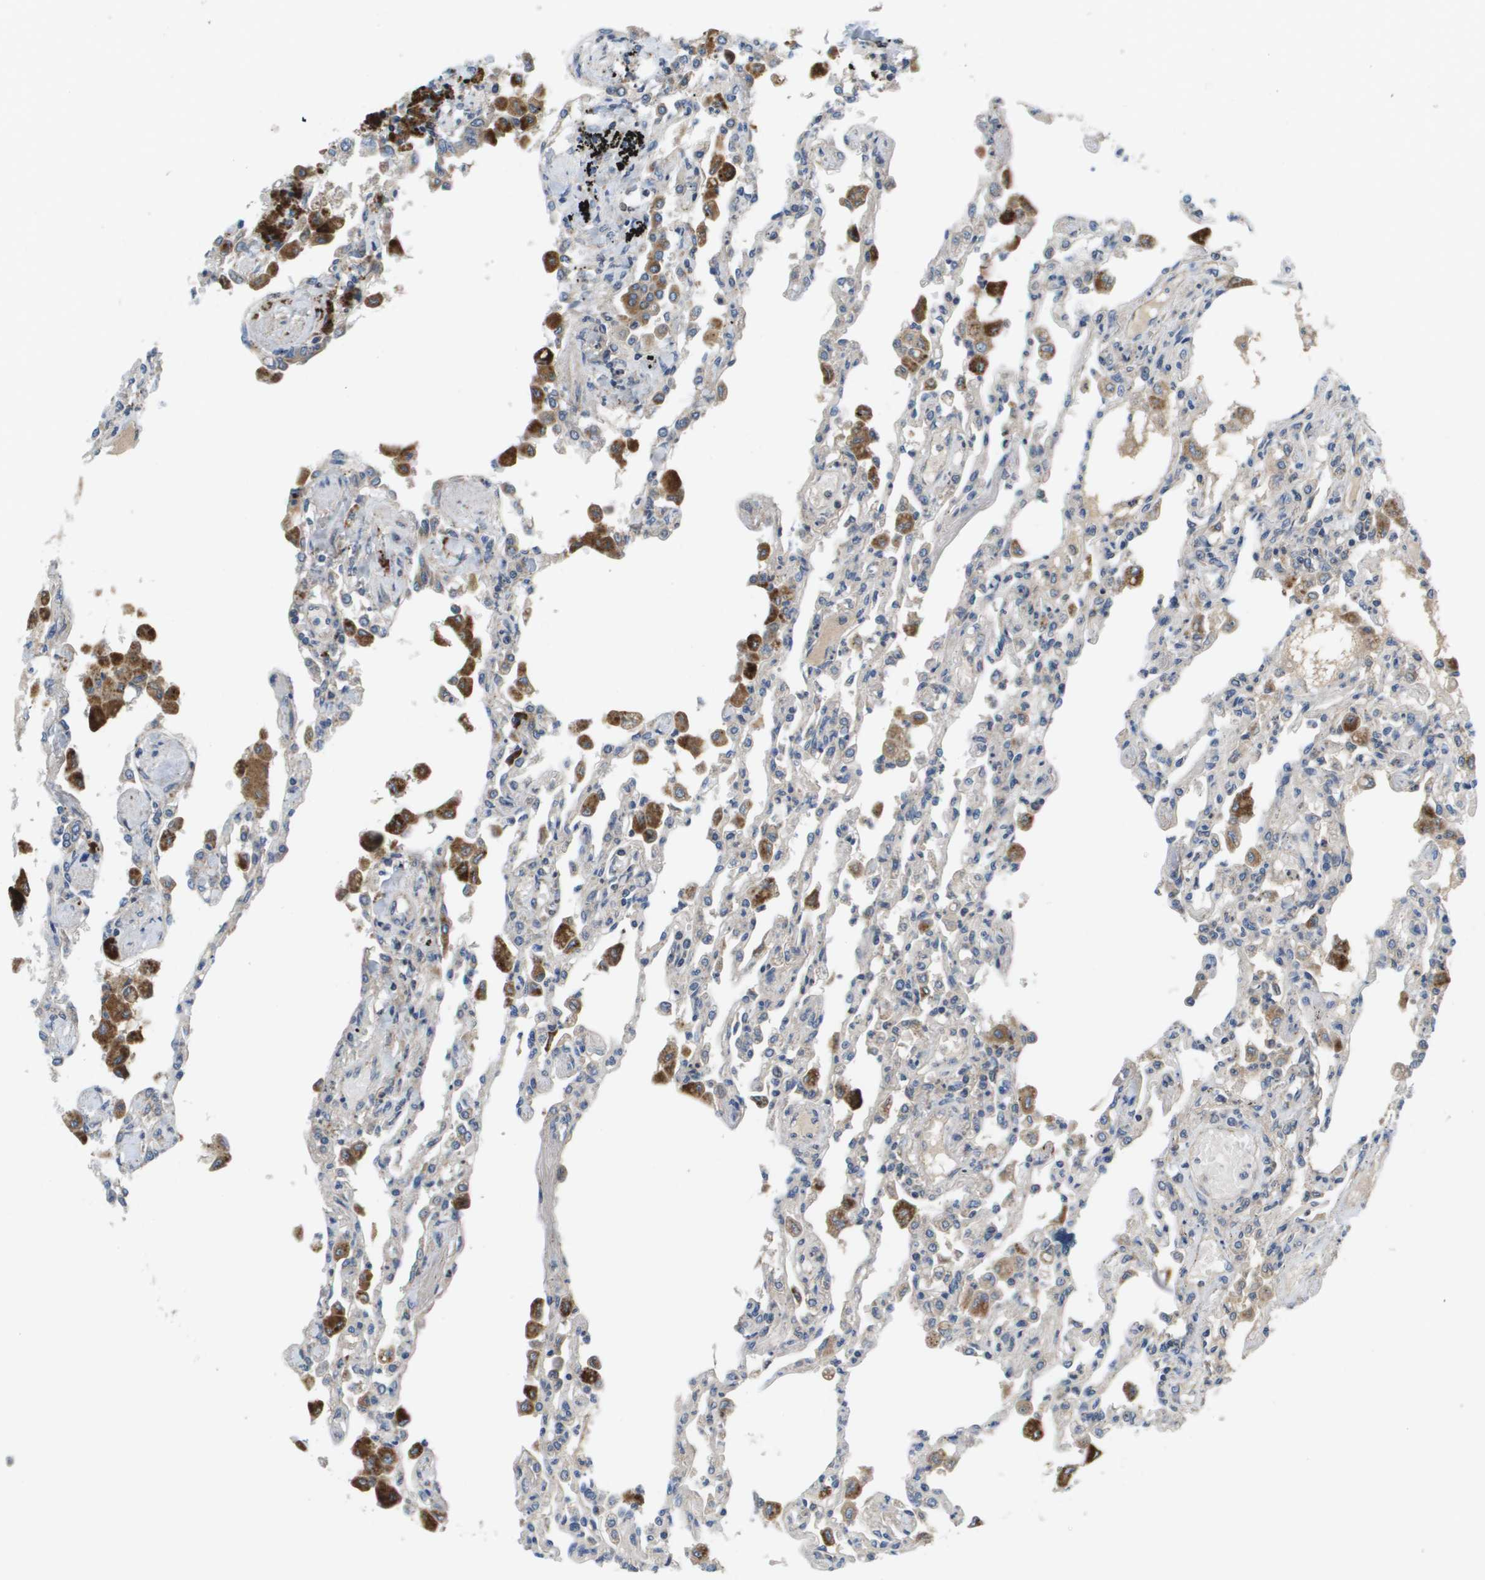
{"staining": {"intensity": "weak", "quantity": "<25%", "location": "cytoplasmic/membranous"}, "tissue": "lung", "cell_type": "Alveolar cells", "image_type": "normal", "snomed": [{"axis": "morphology", "description": "Normal tissue, NOS"}, {"axis": "topography", "description": "Bronchus"}, {"axis": "topography", "description": "Lung"}], "caption": "Histopathology image shows no significant protein positivity in alveolar cells of benign lung.", "gene": "SLC25A20", "patient": {"sex": "female", "age": 49}}